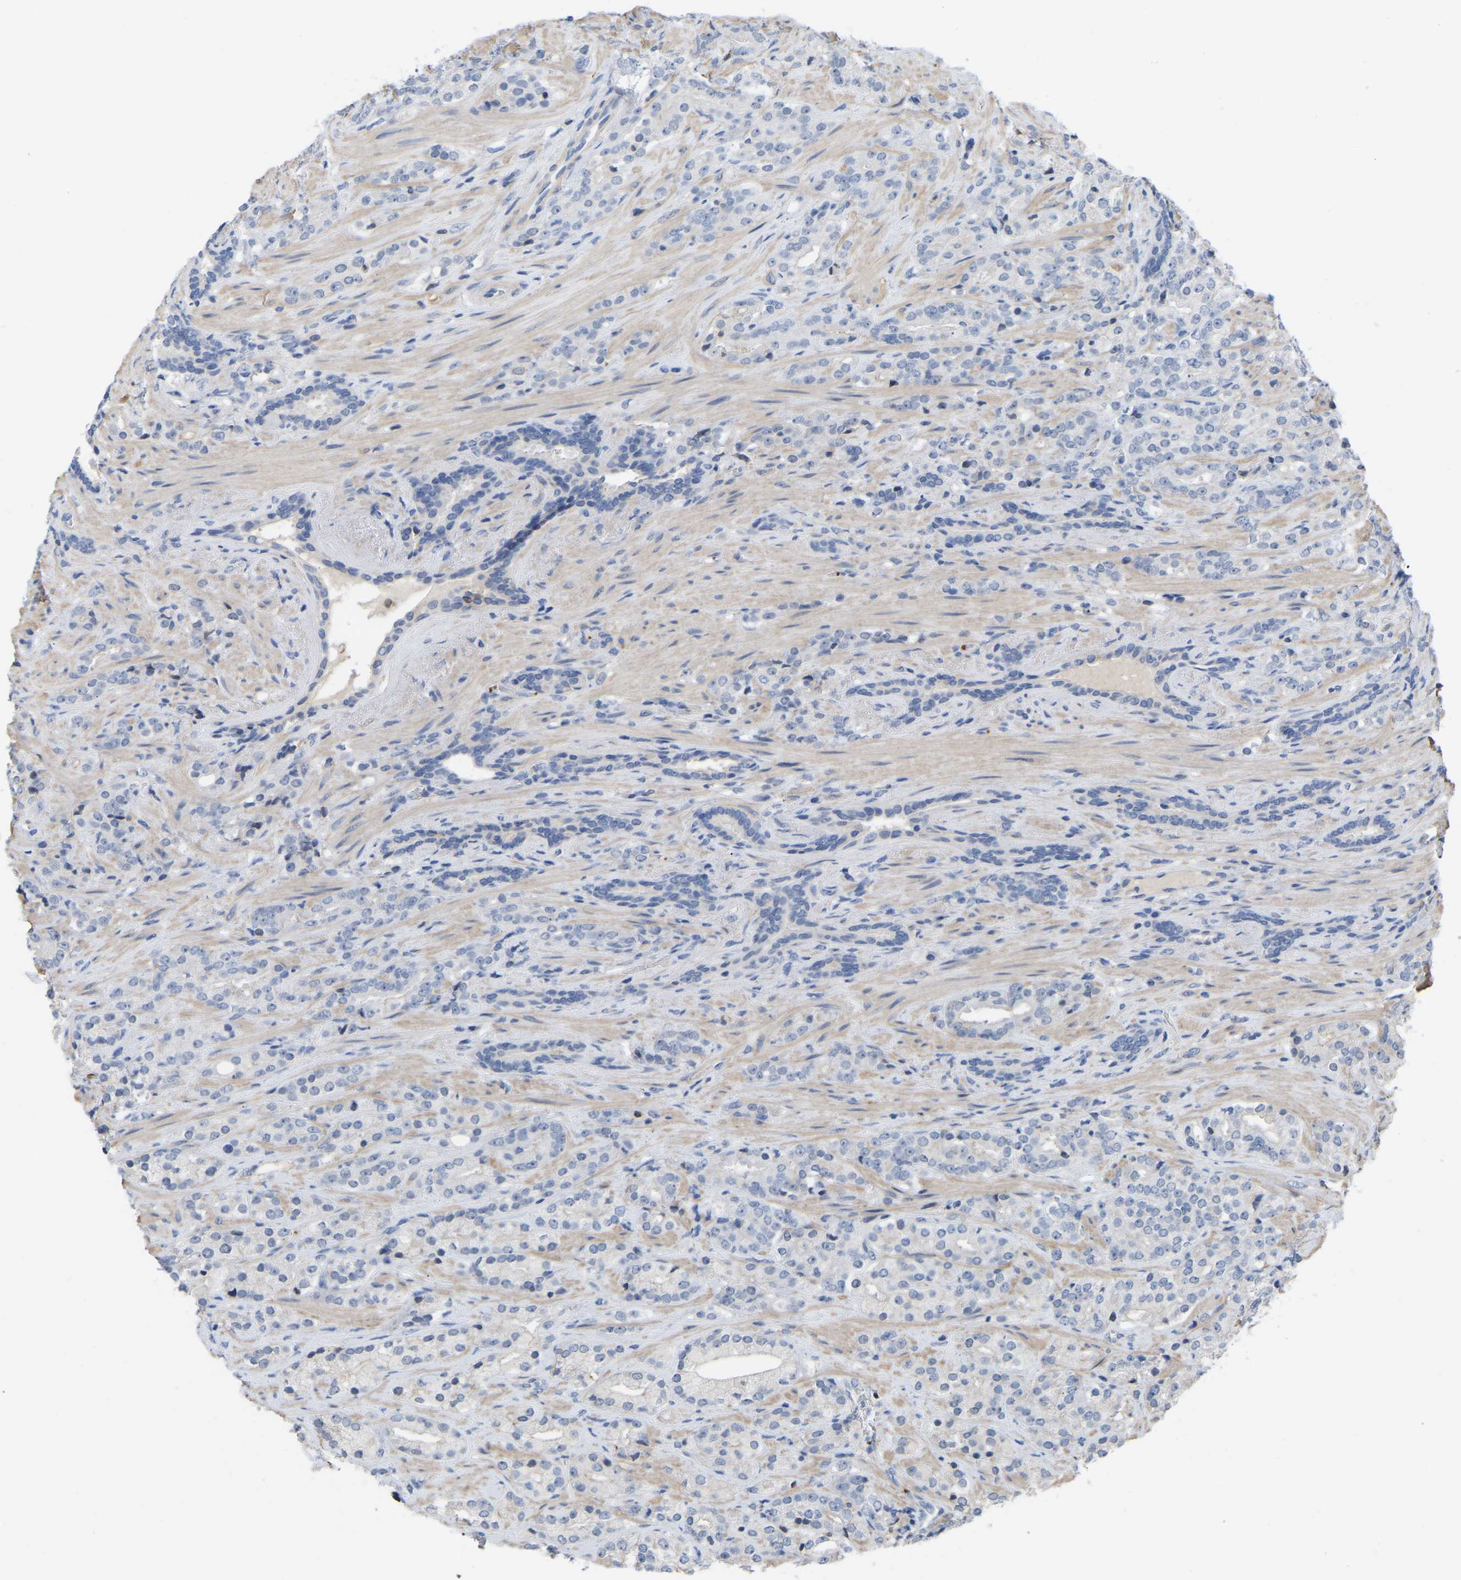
{"staining": {"intensity": "negative", "quantity": "none", "location": "none"}, "tissue": "prostate cancer", "cell_type": "Tumor cells", "image_type": "cancer", "snomed": [{"axis": "morphology", "description": "Adenocarcinoma, High grade"}, {"axis": "topography", "description": "Prostate"}], "caption": "Tumor cells show no significant protein staining in adenocarcinoma (high-grade) (prostate).", "gene": "ZNF449", "patient": {"sex": "male", "age": 71}}